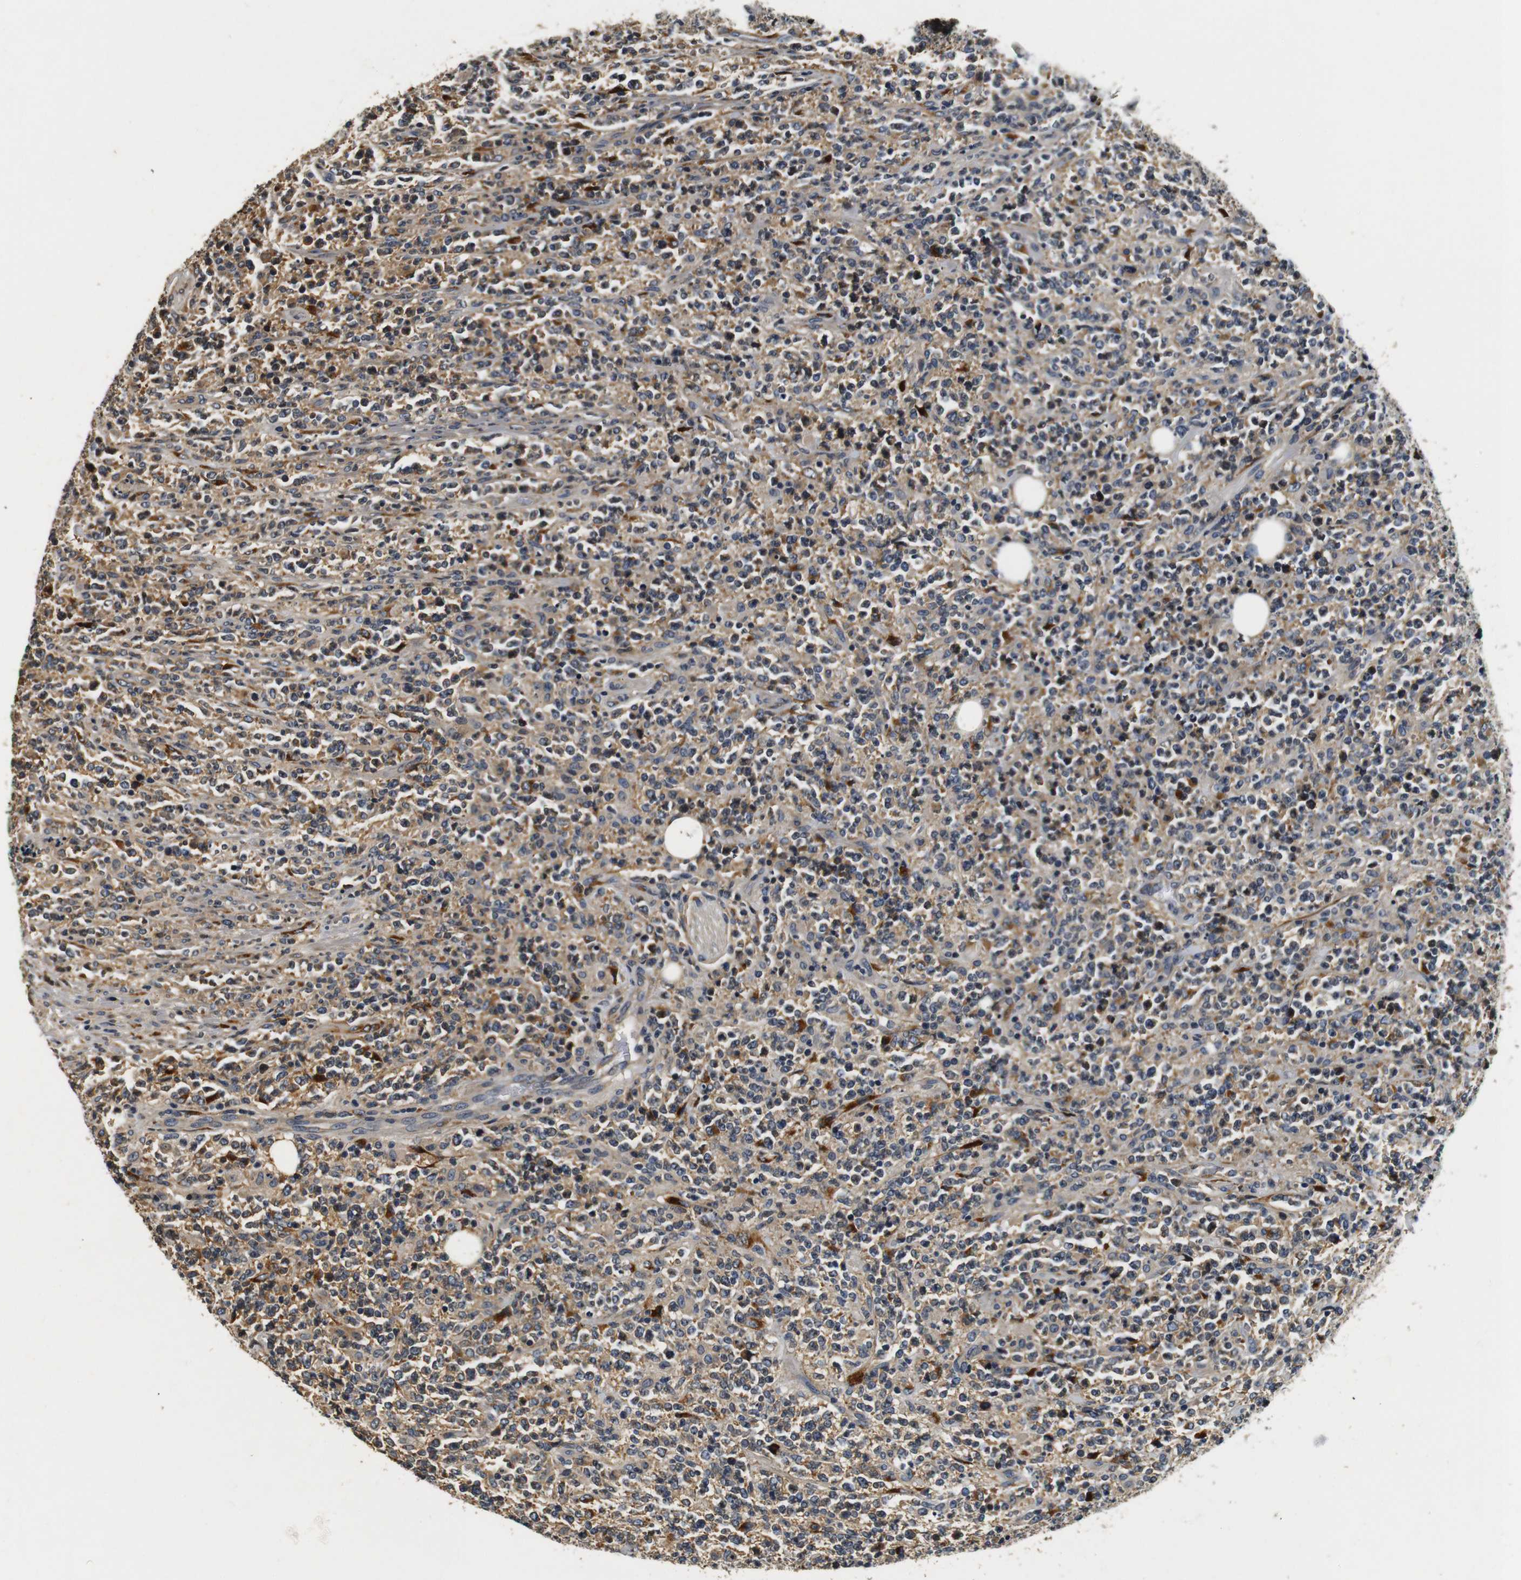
{"staining": {"intensity": "weak", "quantity": ">75%", "location": "cytoplasmic/membranous"}, "tissue": "lymphoma", "cell_type": "Tumor cells", "image_type": "cancer", "snomed": [{"axis": "morphology", "description": "Malignant lymphoma, non-Hodgkin's type, High grade"}, {"axis": "topography", "description": "Soft tissue"}], "caption": "Protein staining of high-grade malignant lymphoma, non-Hodgkin's type tissue displays weak cytoplasmic/membranous expression in about >75% of tumor cells.", "gene": "COL1A1", "patient": {"sex": "male", "age": 18}}